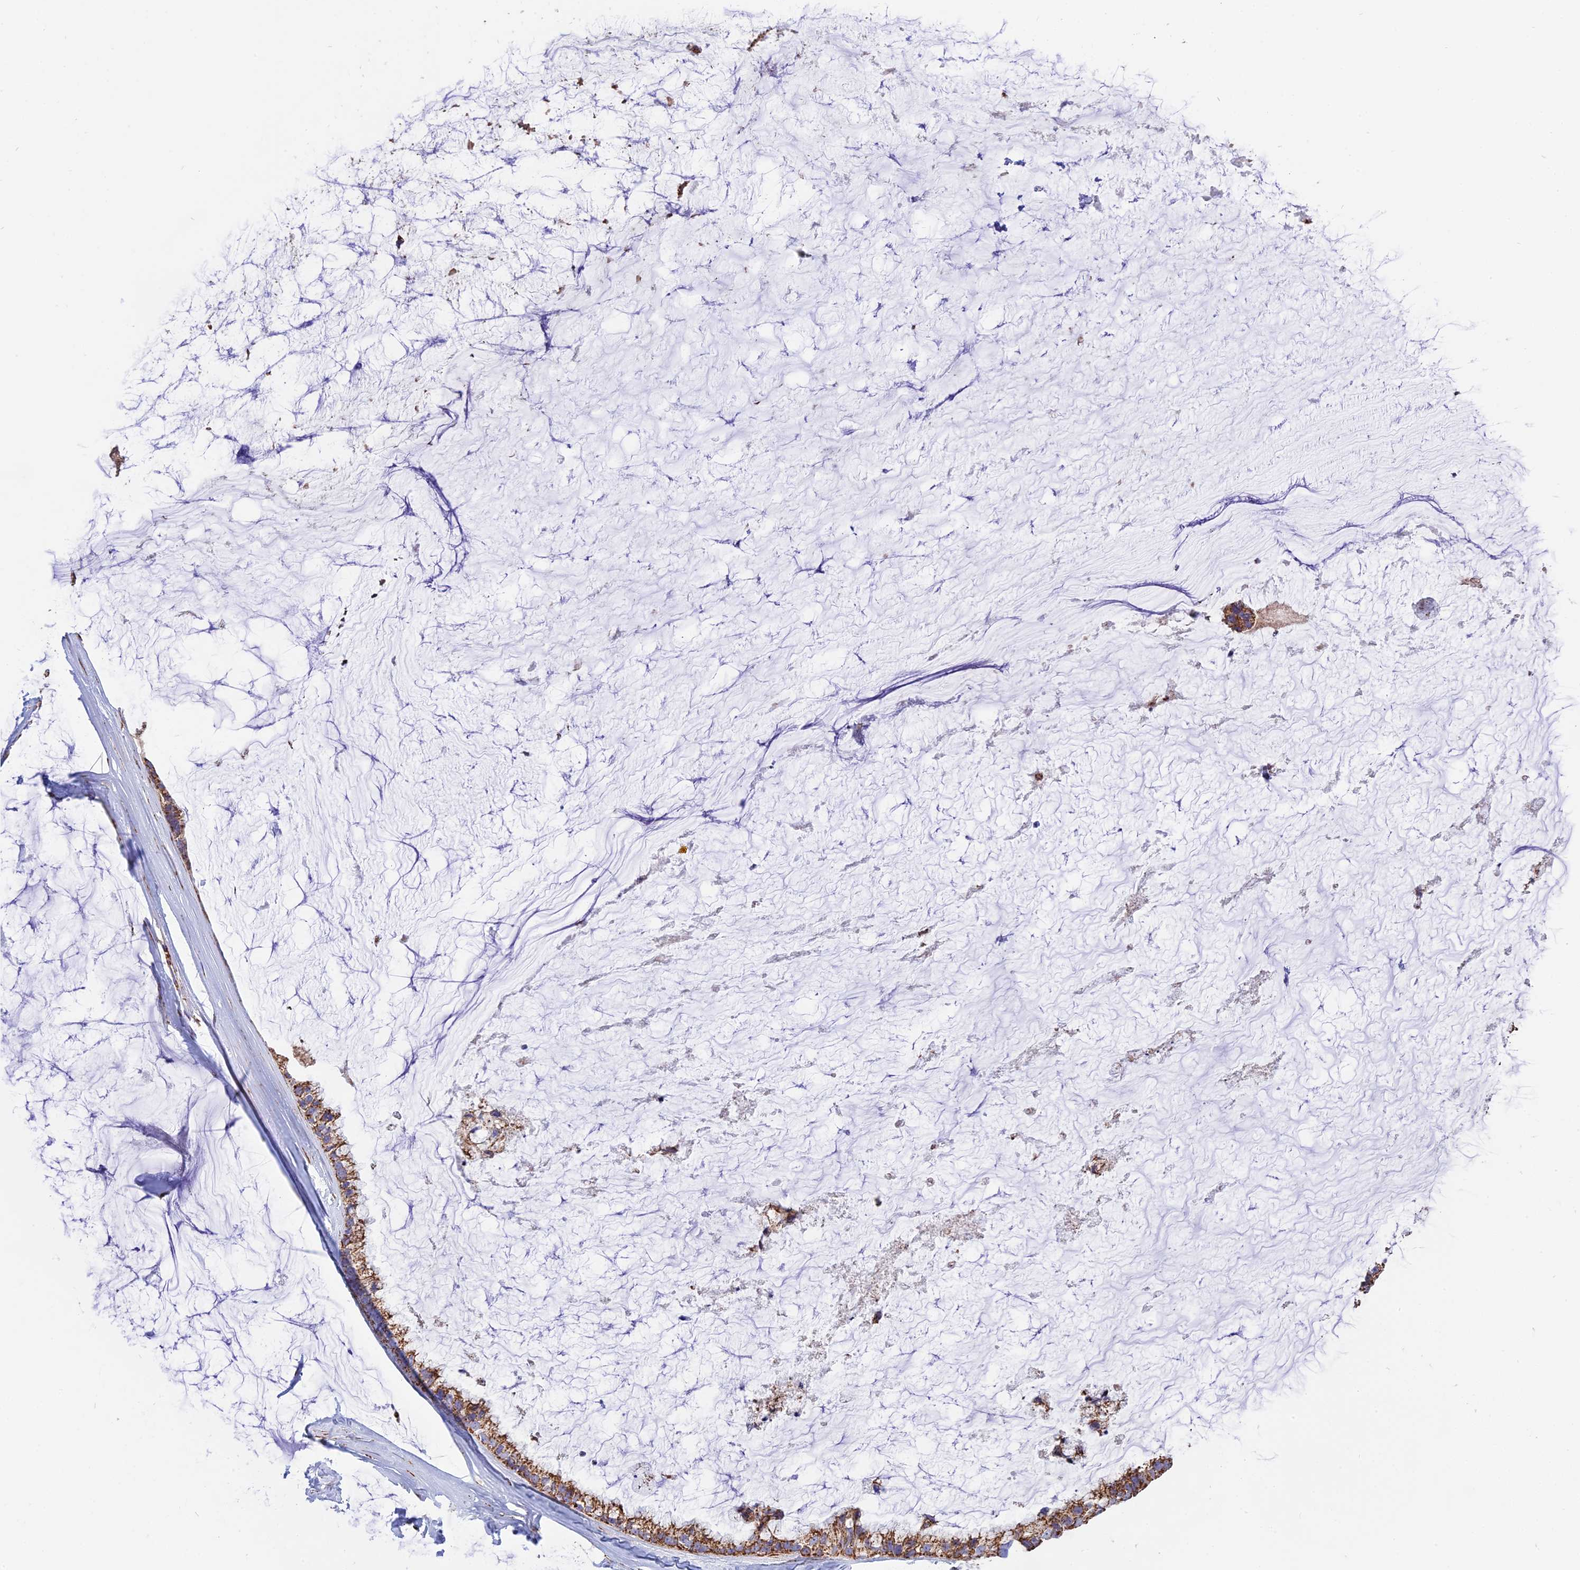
{"staining": {"intensity": "strong", "quantity": ">75%", "location": "cytoplasmic/membranous"}, "tissue": "ovarian cancer", "cell_type": "Tumor cells", "image_type": "cancer", "snomed": [{"axis": "morphology", "description": "Cystadenocarcinoma, mucinous, NOS"}, {"axis": "topography", "description": "Ovary"}], "caption": "Ovarian cancer stained with immunohistochemistry (IHC) displays strong cytoplasmic/membranous staining in approximately >75% of tumor cells.", "gene": "TTC4", "patient": {"sex": "female", "age": 39}}